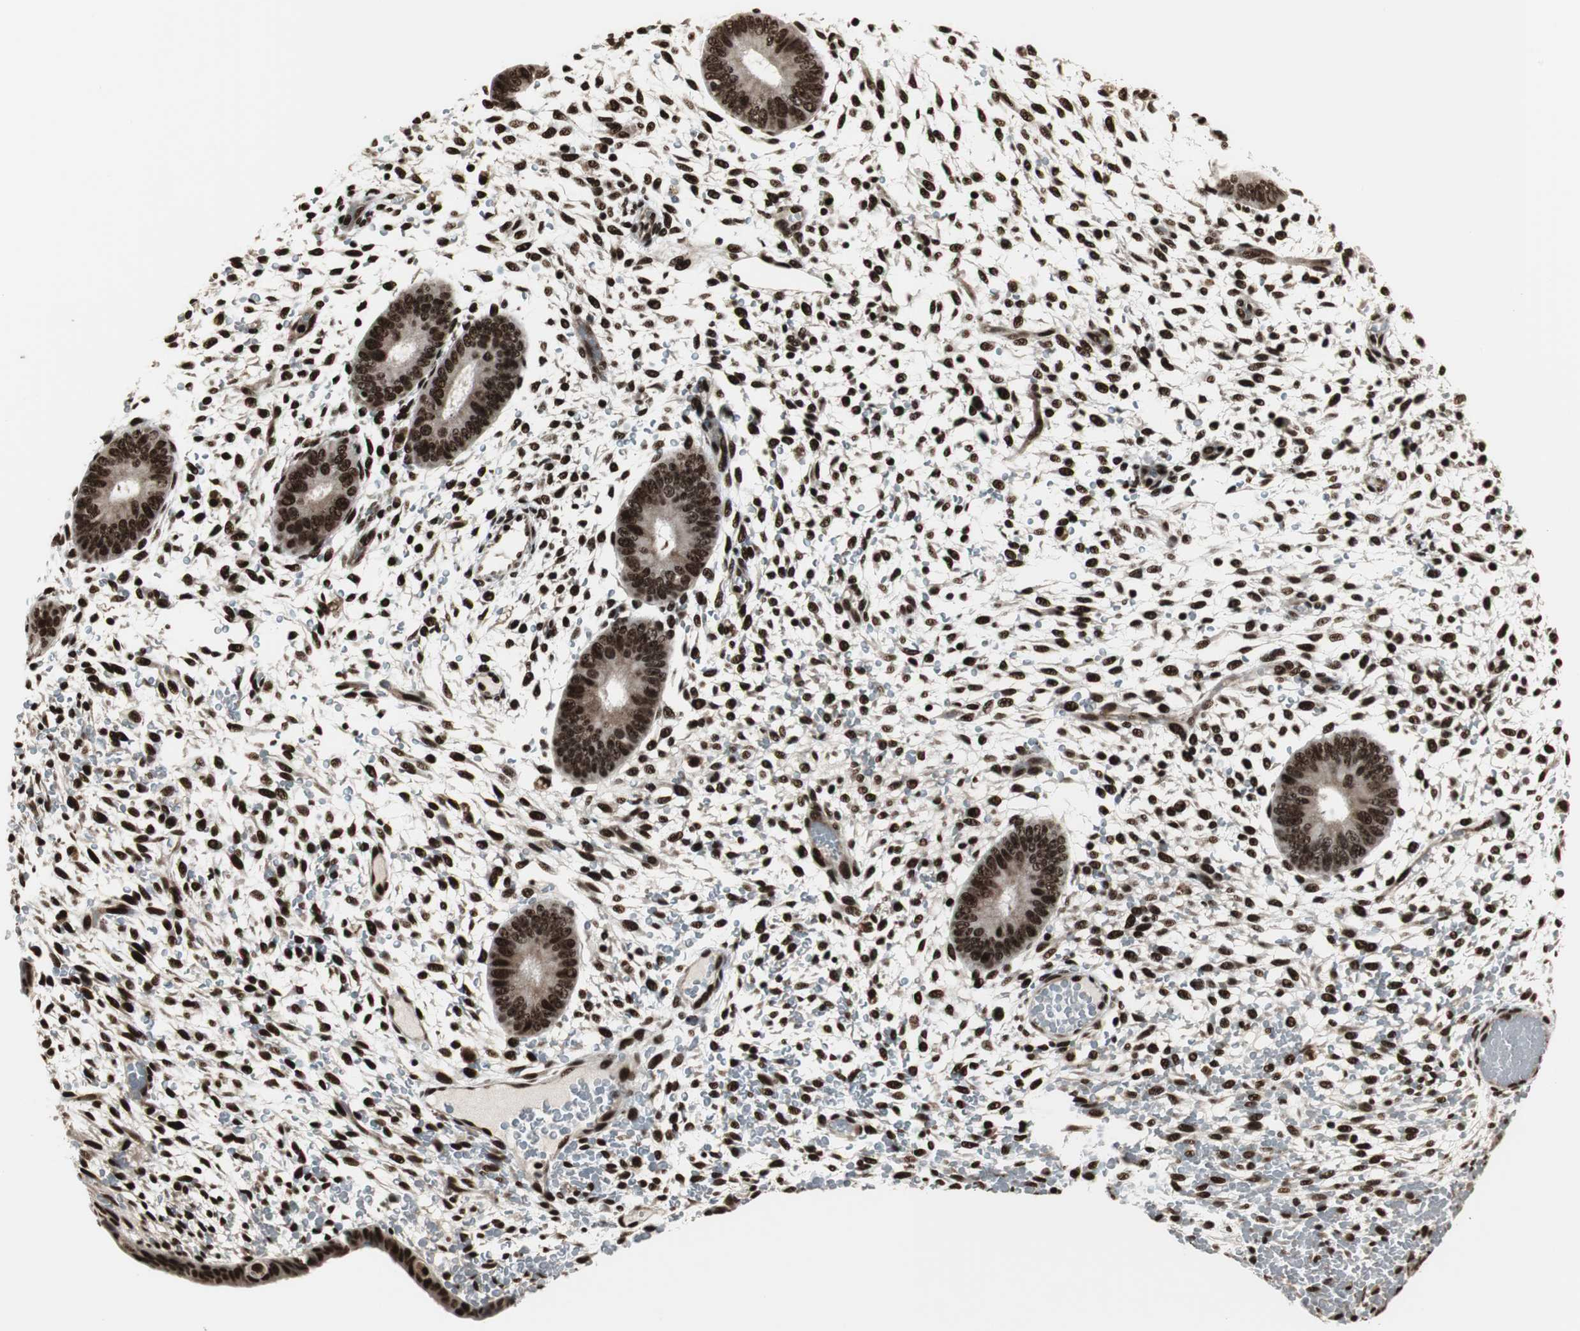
{"staining": {"intensity": "strong", "quantity": ">75%", "location": "nuclear"}, "tissue": "endometrium", "cell_type": "Cells in endometrial stroma", "image_type": "normal", "snomed": [{"axis": "morphology", "description": "Normal tissue, NOS"}, {"axis": "topography", "description": "Endometrium"}], "caption": "A high amount of strong nuclear positivity is present in about >75% of cells in endometrial stroma in unremarkable endometrium.", "gene": "PARN", "patient": {"sex": "female", "age": 42}}